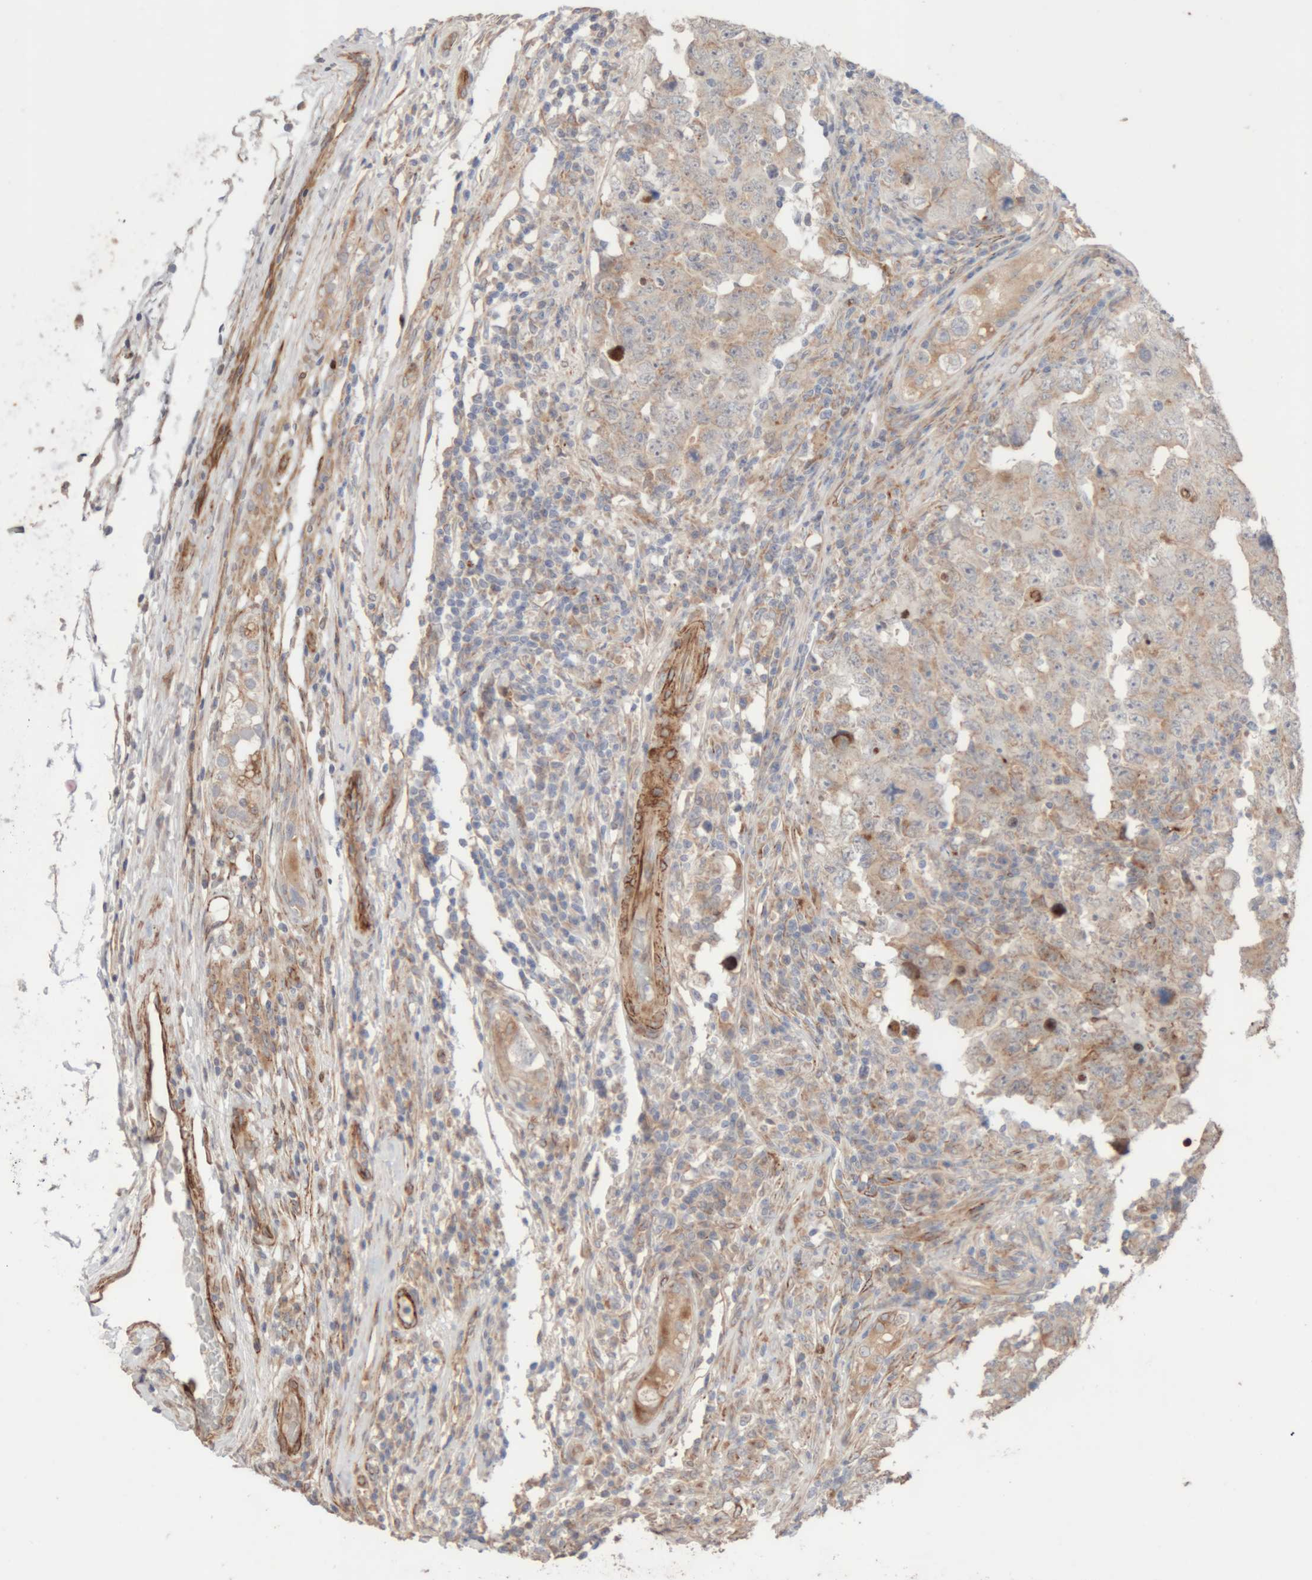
{"staining": {"intensity": "negative", "quantity": "none", "location": "none"}, "tissue": "testis cancer", "cell_type": "Tumor cells", "image_type": "cancer", "snomed": [{"axis": "morphology", "description": "Carcinoma, Embryonal, NOS"}, {"axis": "topography", "description": "Testis"}], "caption": "This is an IHC histopathology image of human testis cancer. There is no staining in tumor cells.", "gene": "RAB32", "patient": {"sex": "male", "age": 26}}